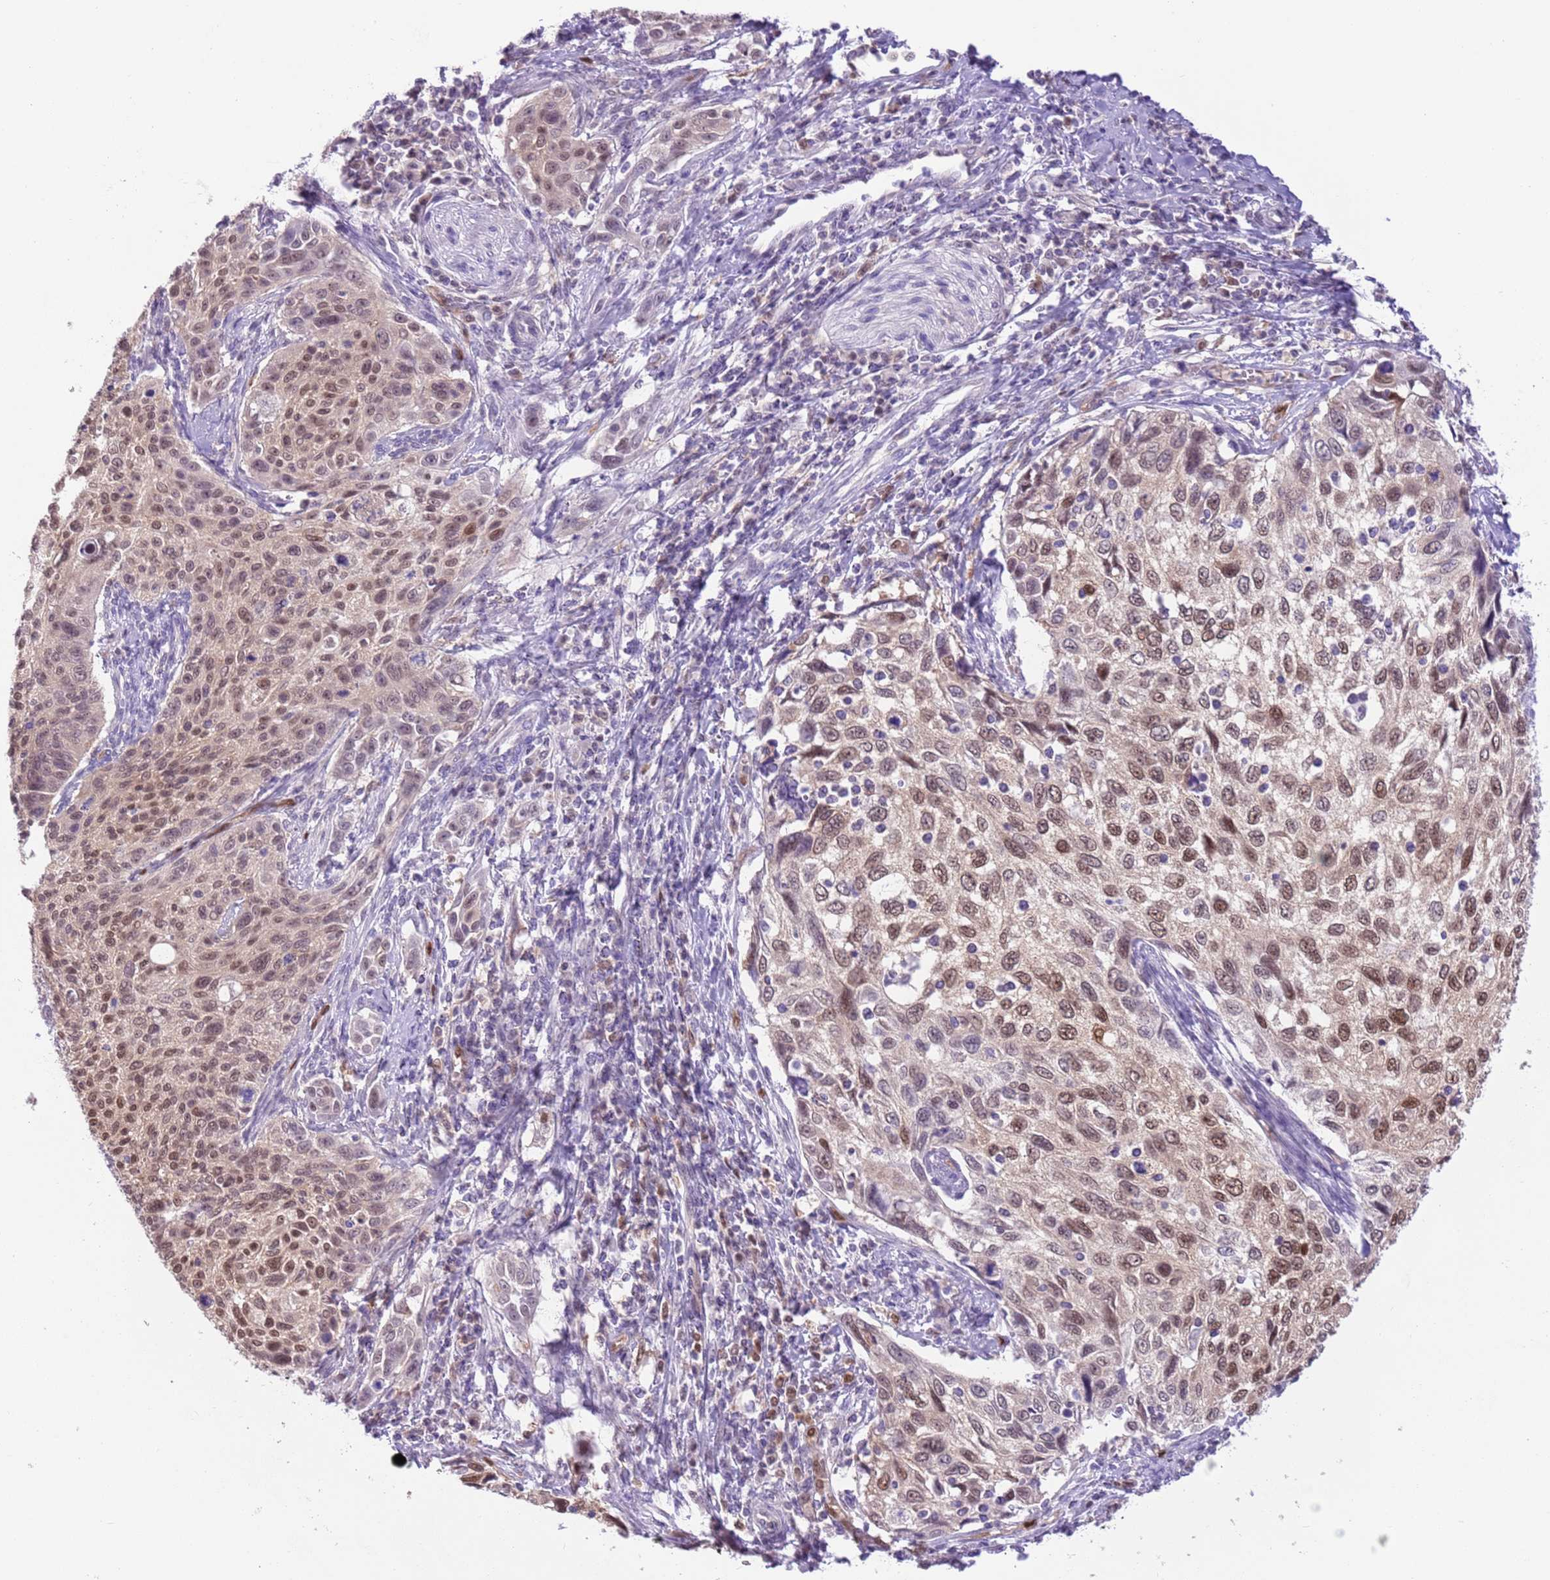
{"staining": {"intensity": "moderate", "quantity": ">75%", "location": "cytoplasmic/membranous,nuclear"}, "tissue": "cervical cancer", "cell_type": "Tumor cells", "image_type": "cancer", "snomed": [{"axis": "morphology", "description": "Squamous cell carcinoma, NOS"}, {"axis": "topography", "description": "Cervix"}], "caption": "IHC histopathology image of neoplastic tissue: human cervical cancer (squamous cell carcinoma) stained using immunohistochemistry (IHC) displays medium levels of moderate protein expression localized specifically in the cytoplasmic/membranous and nuclear of tumor cells, appearing as a cytoplasmic/membranous and nuclear brown color.", "gene": "DDI2", "patient": {"sex": "female", "age": 70}}